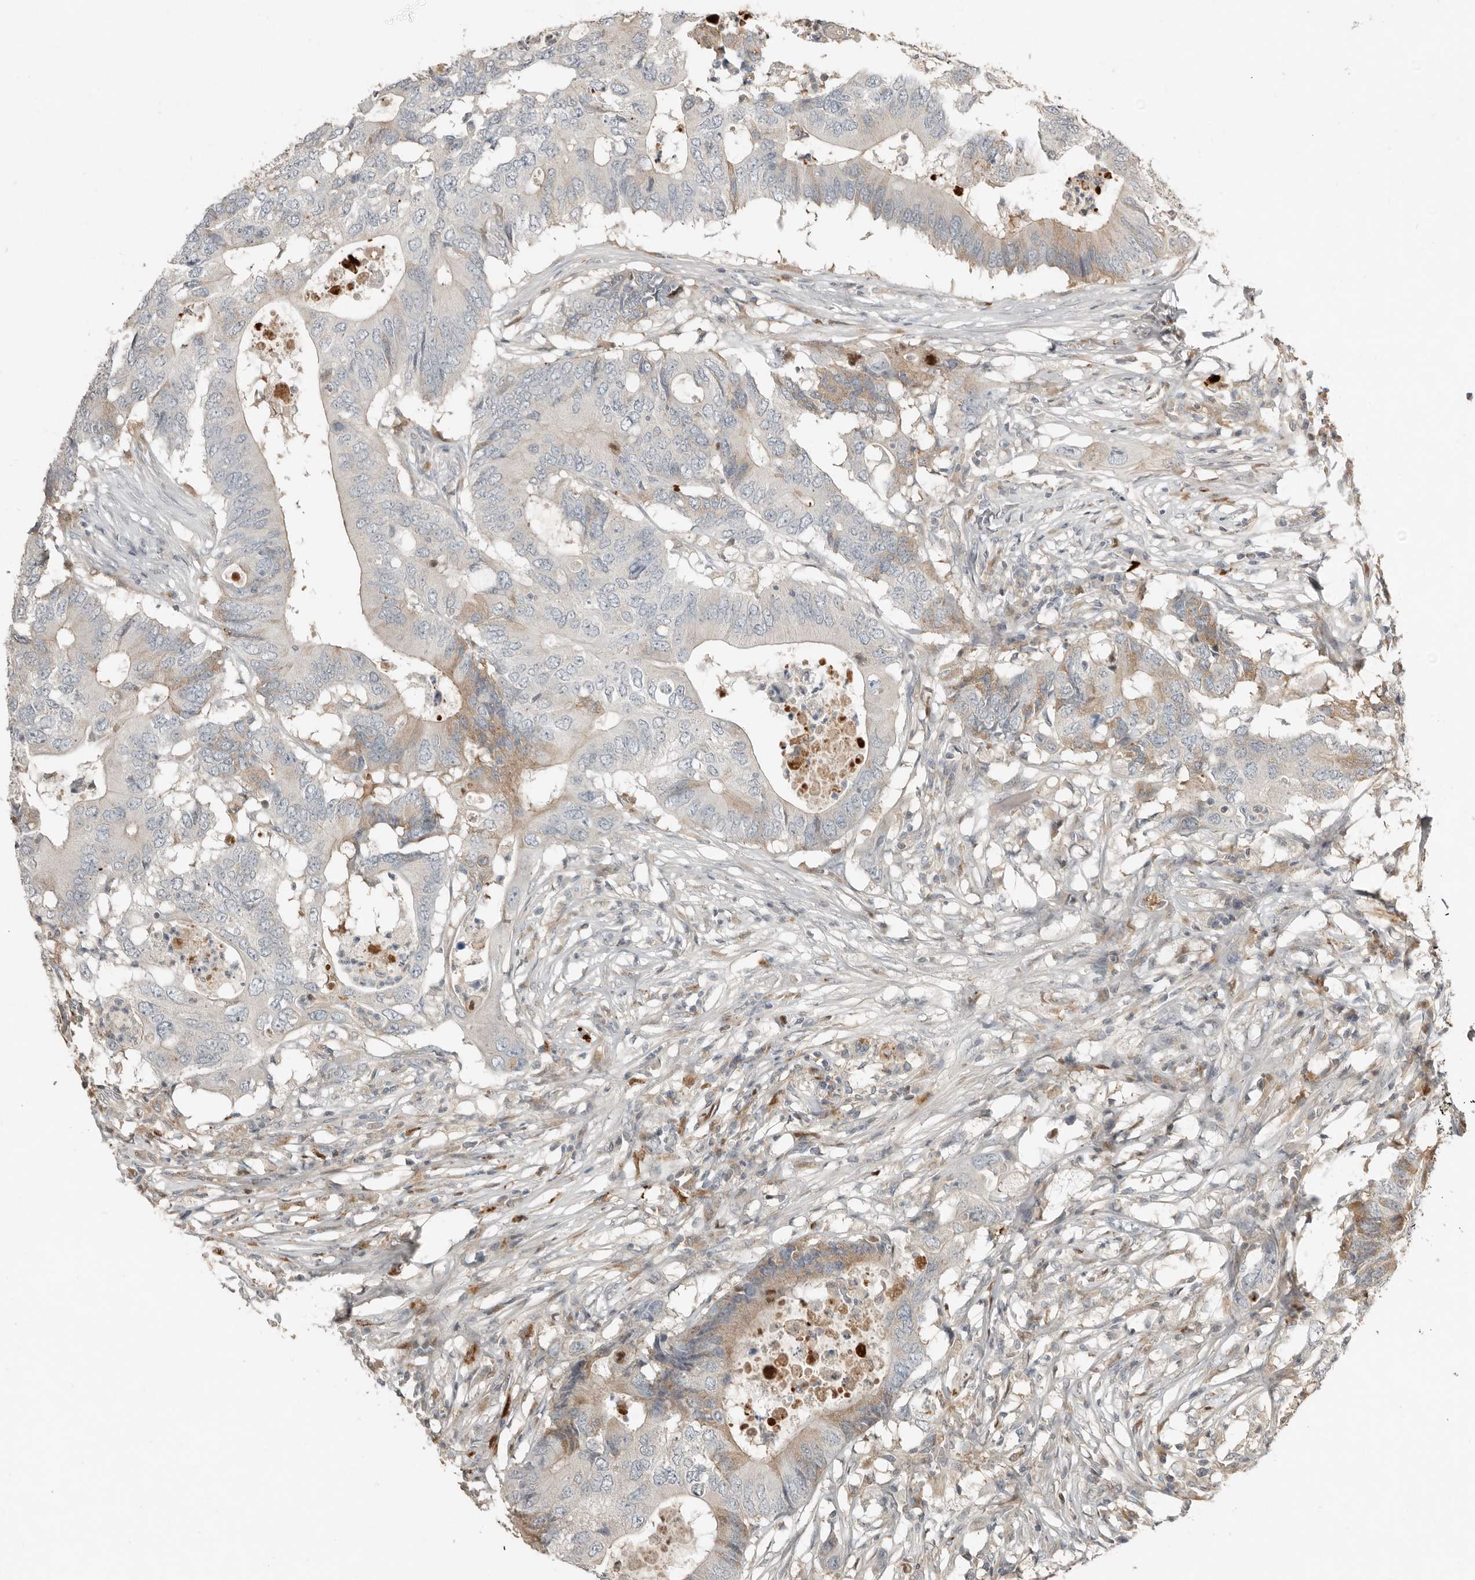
{"staining": {"intensity": "weak", "quantity": "<25%", "location": "cytoplasmic/membranous"}, "tissue": "colorectal cancer", "cell_type": "Tumor cells", "image_type": "cancer", "snomed": [{"axis": "morphology", "description": "Adenocarcinoma, NOS"}, {"axis": "topography", "description": "Colon"}], "caption": "Immunohistochemistry (IHC) image of neoplastic tissue: colorectal cancer stained with DAB displays no significant protein staining in tumor cells. The staining is performed using DAB (3,3'-diaminobenzidine) brown chromogen with nuclei counter-stained in using hematoxylin.", "gene": "KLHL38", "patient": {"sex": "male", "age": 71}}